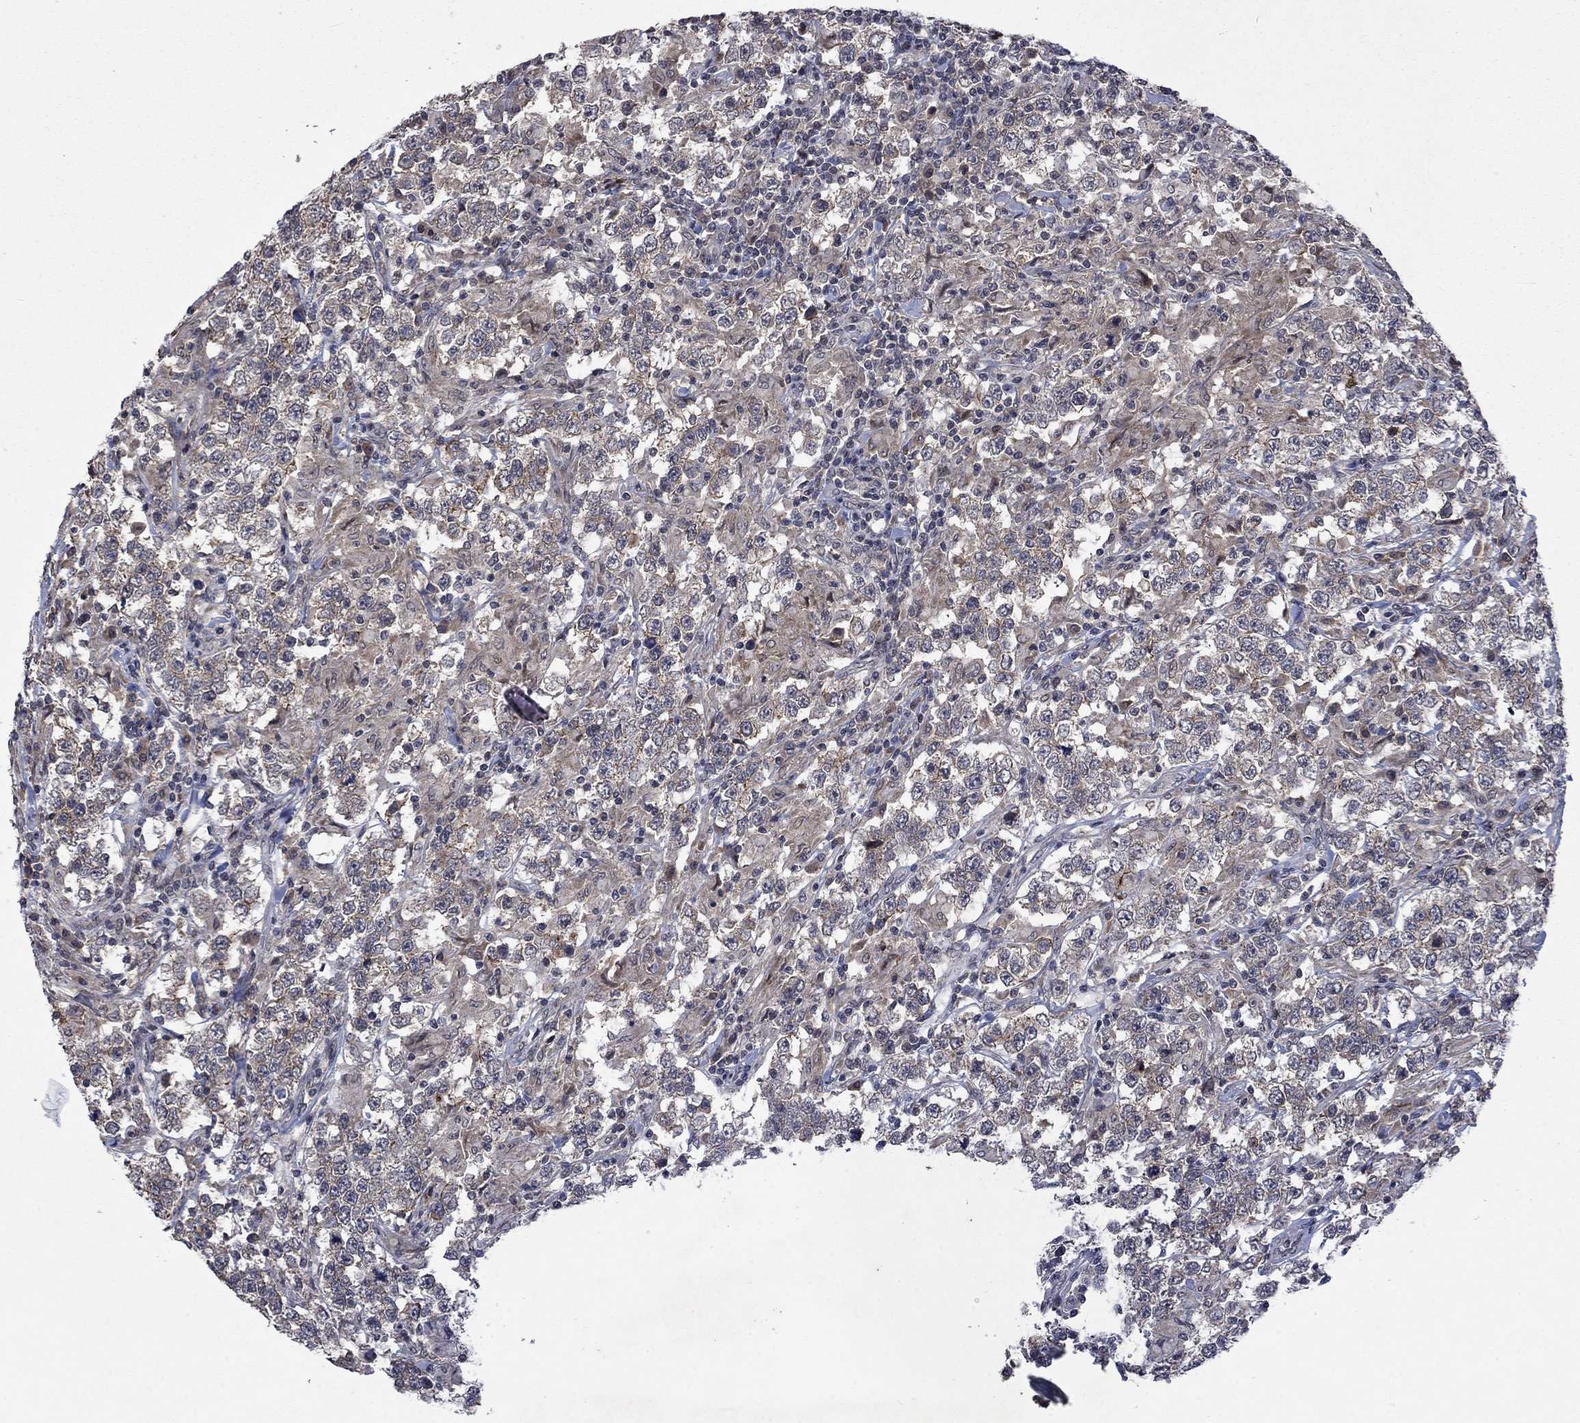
{"staining": {"intensity": "moderate", "quantity": "25%-75%", "location": "cytoplasmic/membranous"}, "tissue": "testis cancer", "cell_type": "Tumor cells", "image_type": "cancer", "snomed": [{"axis": "morphology", "description": "Seminoma, NOS"}, {"axis": "morphology", "description": "Carcinoma, Embryonal, NOS"}, {"axis": "topography", "description": "Testis"}], "caption": "Protein expression by immunohistochemistry (IHC) reveals moderate cytoplasmic/membranous staining in approximately 25%-75% of tumor cells in testis embryonal carcinoma. (brown staining indicates protein expression, while blue staining denotes nuclei).", "gene": "PPP1R9A", "patient": {"sex": "male", "age": 41}}